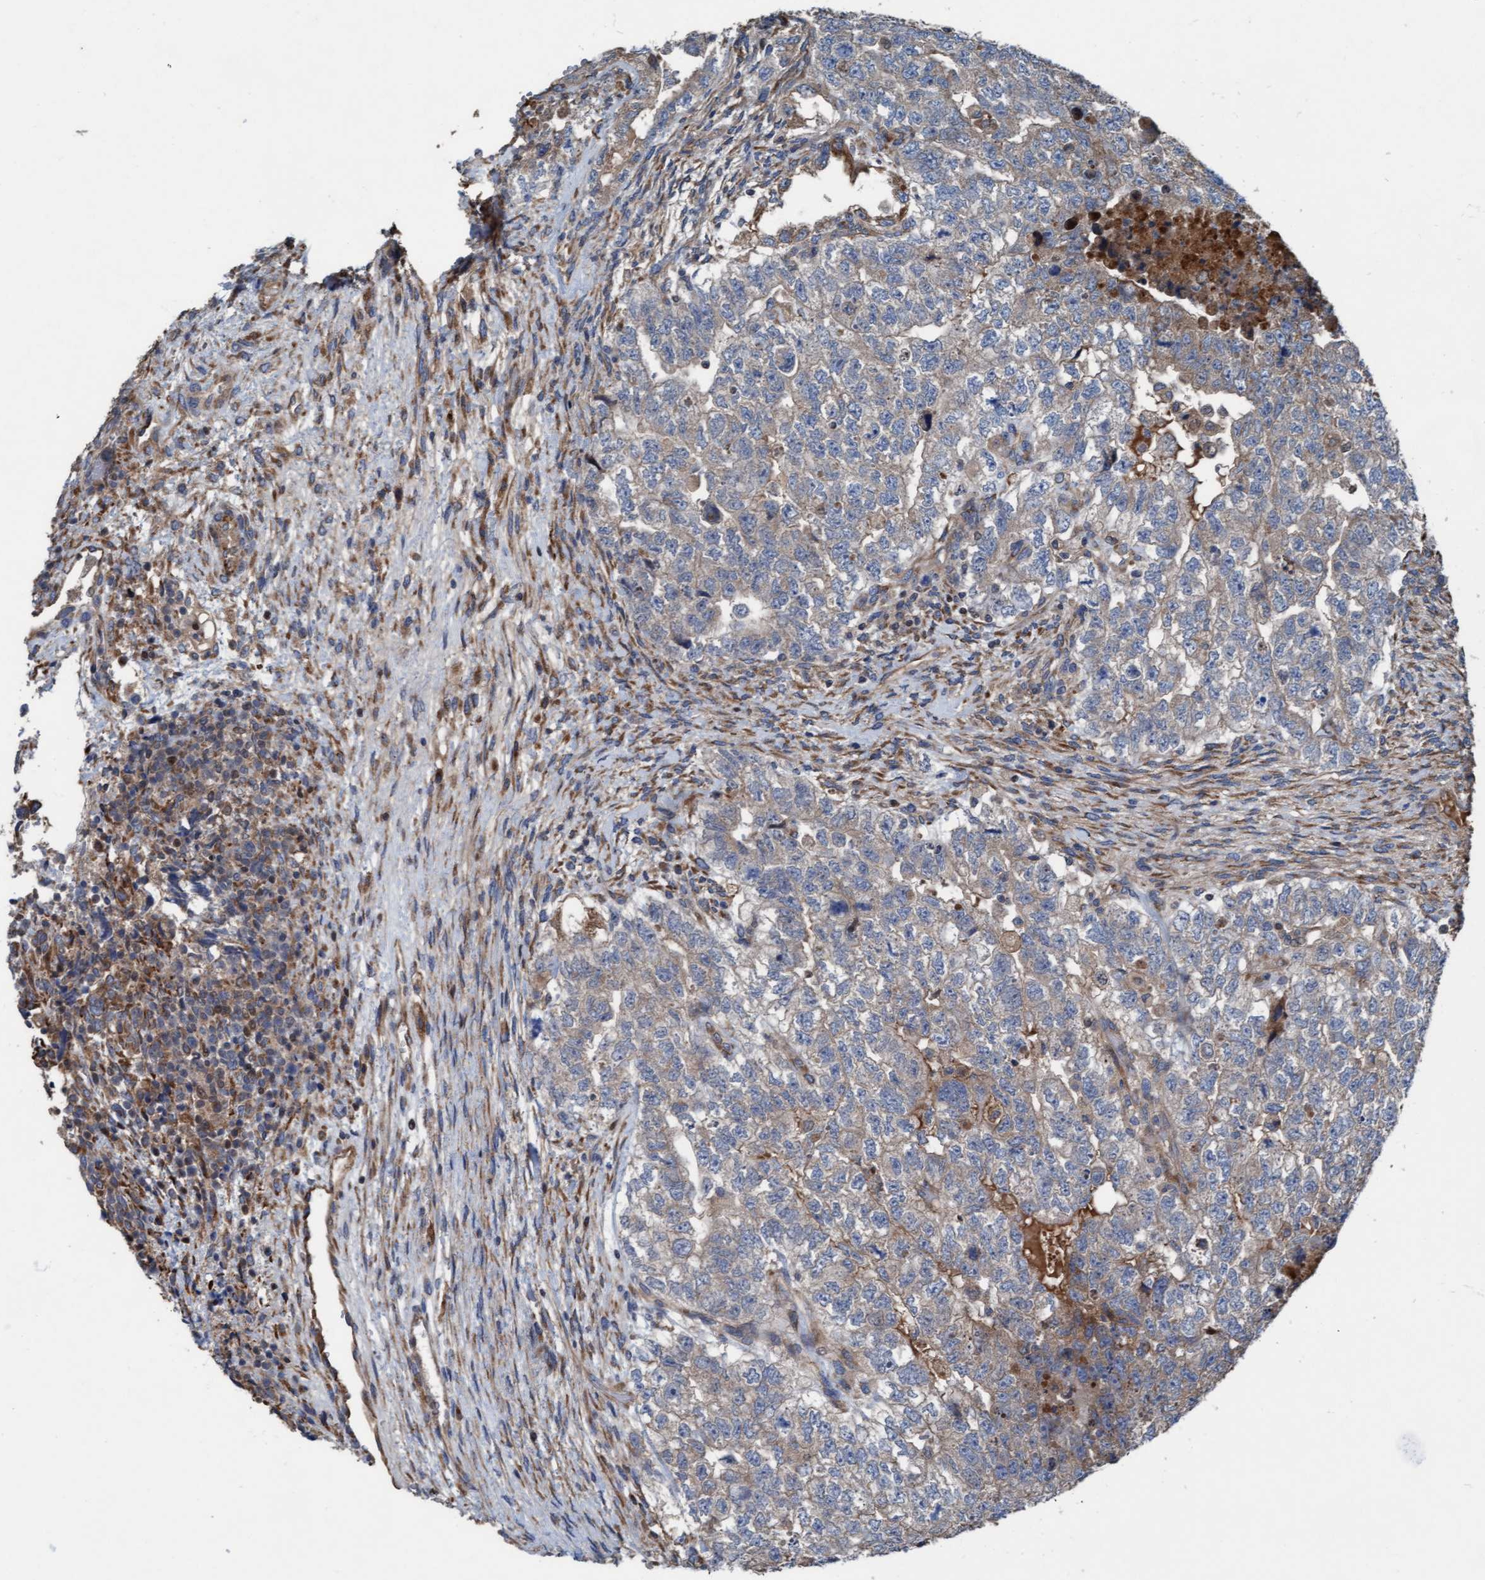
{"staining": {"intensity": "weak", "quantity": "25%-75%", "location": "cytoplasmic/membranous"}, "tissue": "testis cancer", "cell_type": "Tumor cells", "image_type": "cancer", "snomed": [{"axis": "morphology", "description": "Carcinoma, Embryonal, NOS"}, {"axis": "topography", "description": "Testis"}], "caption": "Protein staining of testis embryonal carcinoma tissue reveals weak cytoplasmic/membranous staining in approximately 25%-75% of tumor cells.", "gene": "KLHL26", "patient": {"sex": "male", "age": 36}}